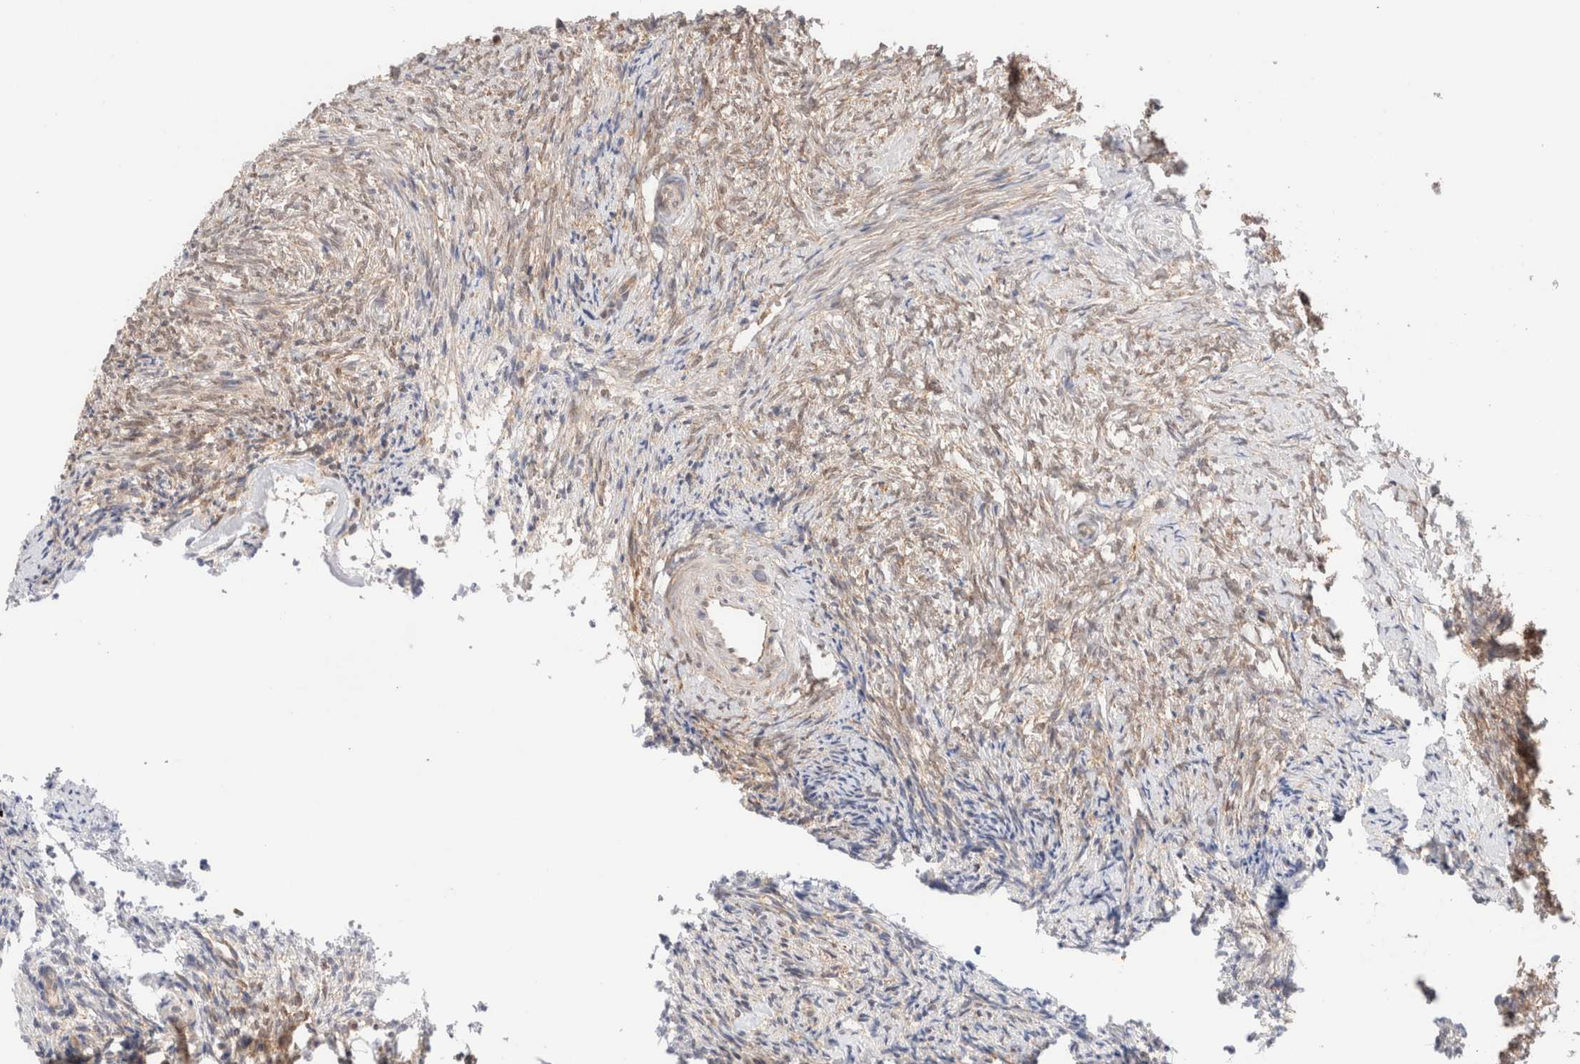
{"staining": {"intensity": "weak", "quantity": "25%-75%", "location": "cytoplasmic/membranous"}, "tissue": "ovary", "cell_type": "Ovarian stroma cells", "image_type": "normal", "snomed": [{"axis": "morphology", "description": "Normal tissue, NOS"}, {"axis": "topography", "description": "Ovary"}], "caption": "A low amount of weak cytoplasmic/membranous staining is present in about 25%-75% of ovarian stroma cells in normal ovary.", "gene": "XKR4", "patient": {"sex": "female", "age": 41}}